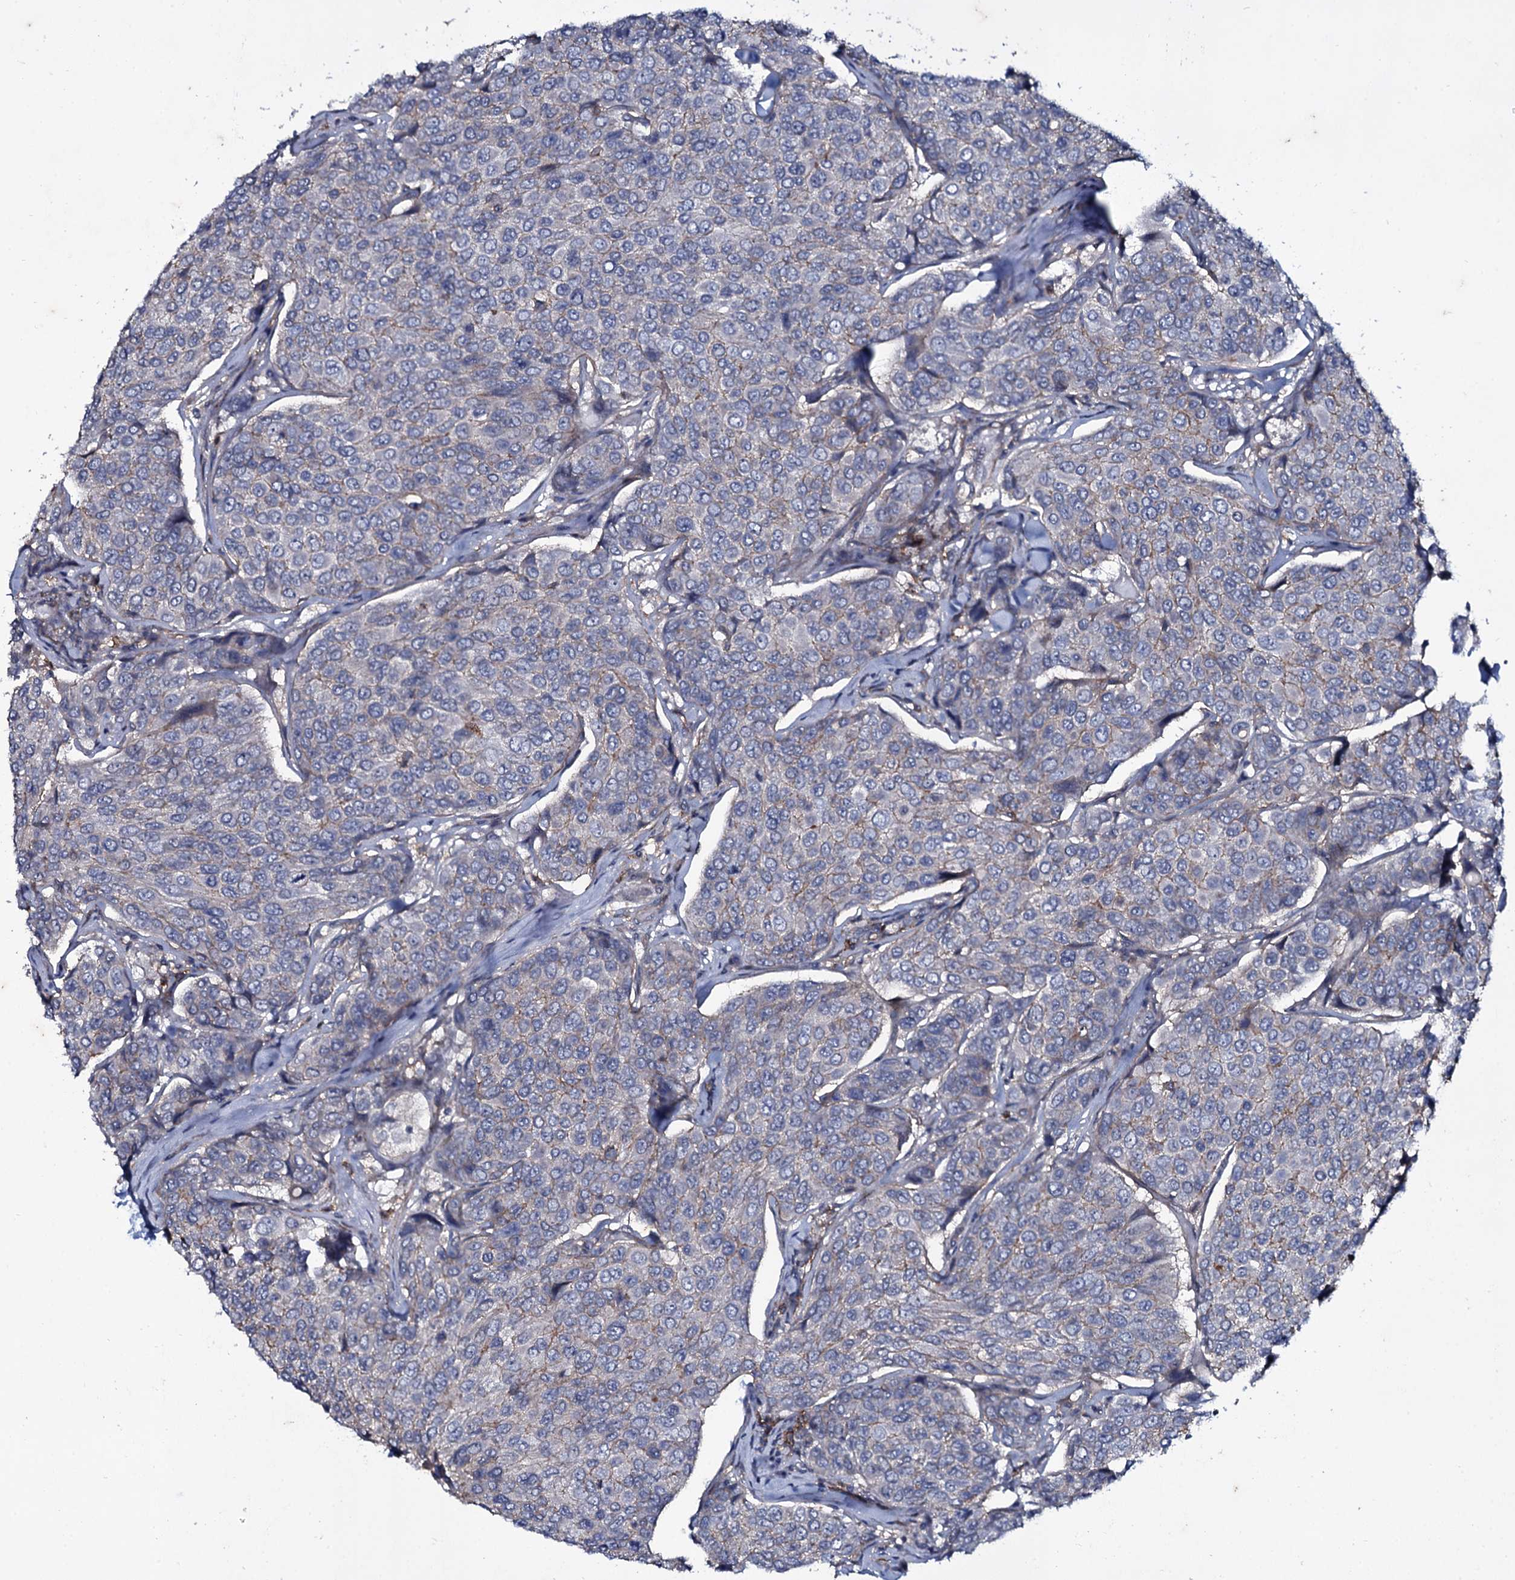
{"staining": {"intensity": "negative", "quantity": "none", "location": "none"}, "tissue": "breast cancer", "cell_type": "Tumor cells", "image_type": "cancer", "snomed": [{"axis": "morphology", "description": "Duct carcinoma"}, {"axis": "topography", "description": "Breast"}], "caption": "This histopathology image is of breast cancer stained with IHC to label a protein in brown with the nuclei are counter-stained blue. There is no expression in tumor cells.", "gene": "SNAP23", "patient": {"sex": "female", "age": 55}}